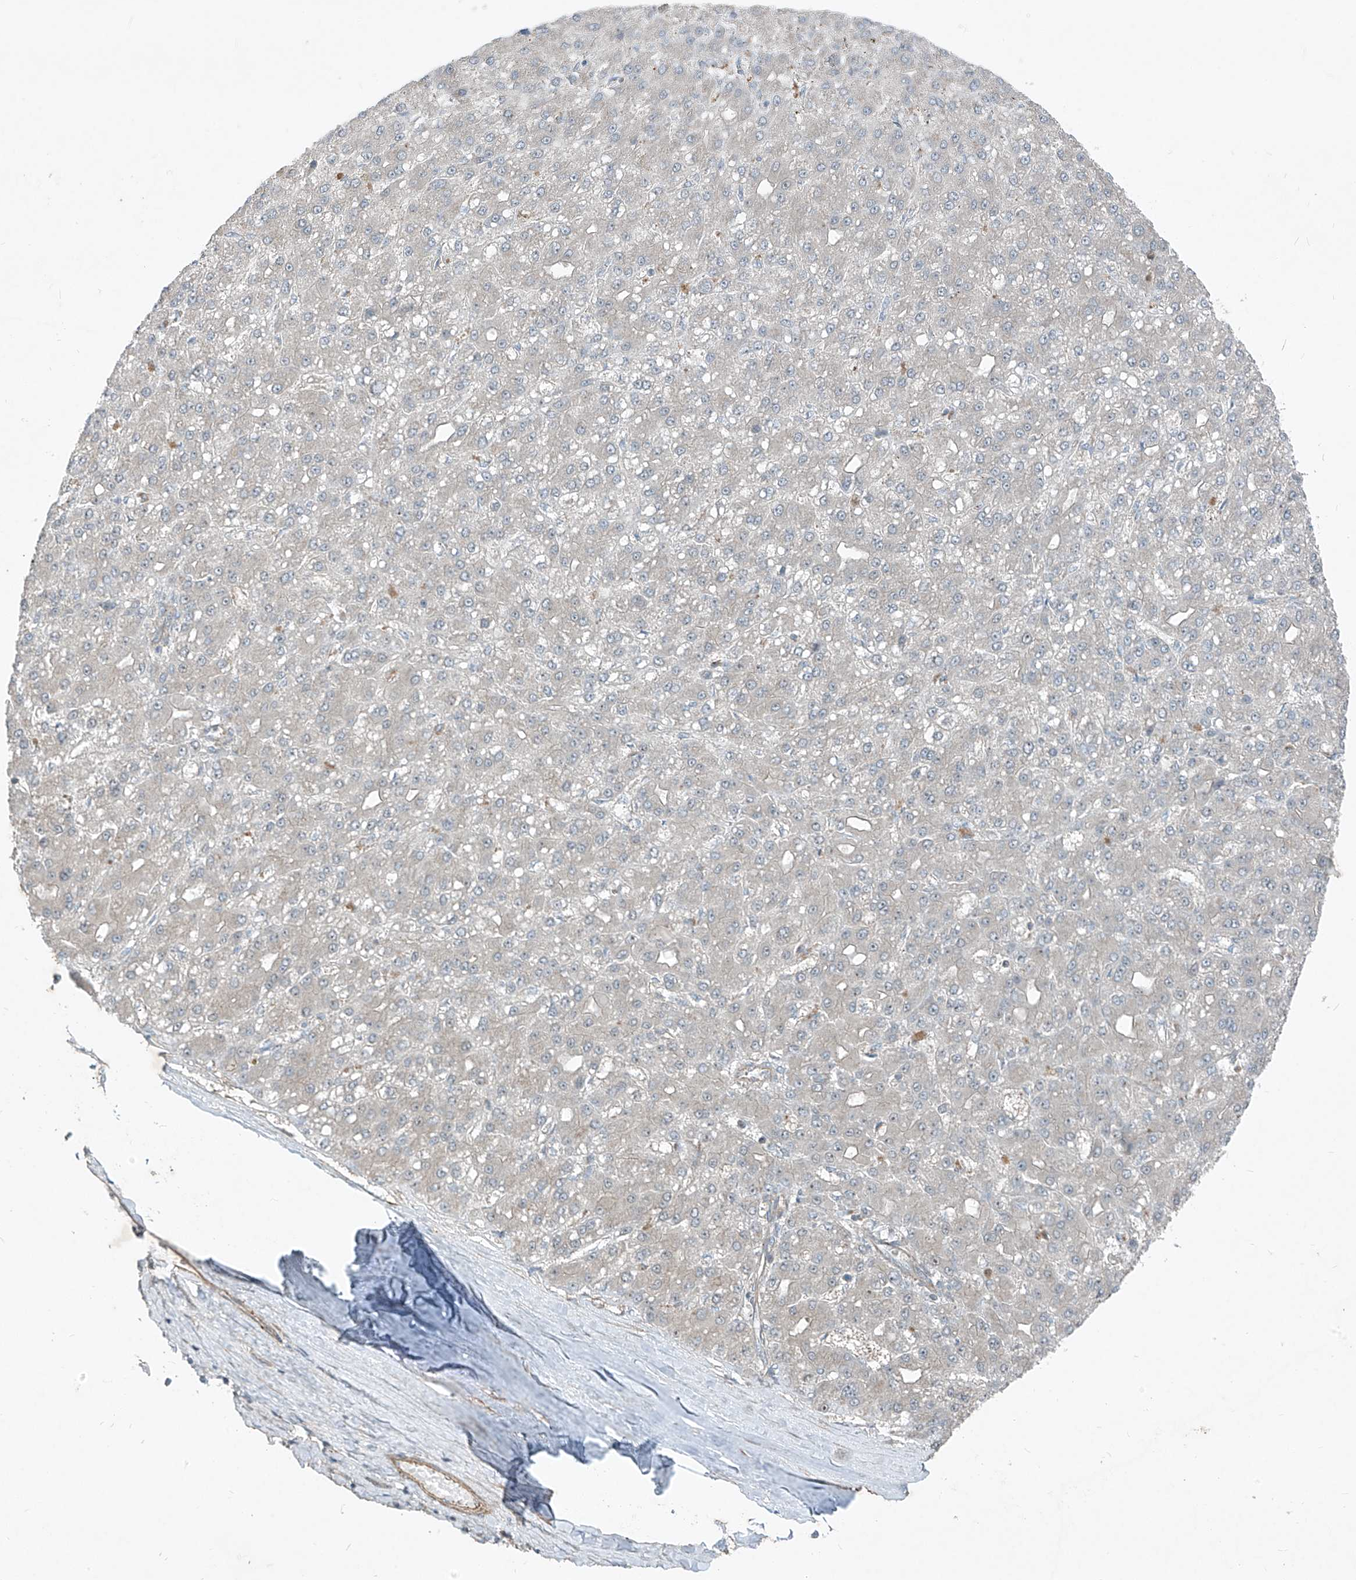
{"staining": {"intensity": "negative", "quantity": "none", "location": "none"}, "tissue": "liver cancer", "cell_type": "Tumor cells", "image_type": "cancer", "snomed": [{"axis": "morphology", "description": "Carcinoma, Hepatocellular, NOS"}, {"axis": "topography", "description": "Liver"}], "caption": "A photomicrograph of hepatocellular carcinoma (liver) stained for a protein exhibits no brown staining in tumor cells. The staining is performed using DAB brown chromogen with nuclei counter-stained in using hematoxylin.", "gene": "PPCS", "patient": {"sex": "male", "age": 67}}